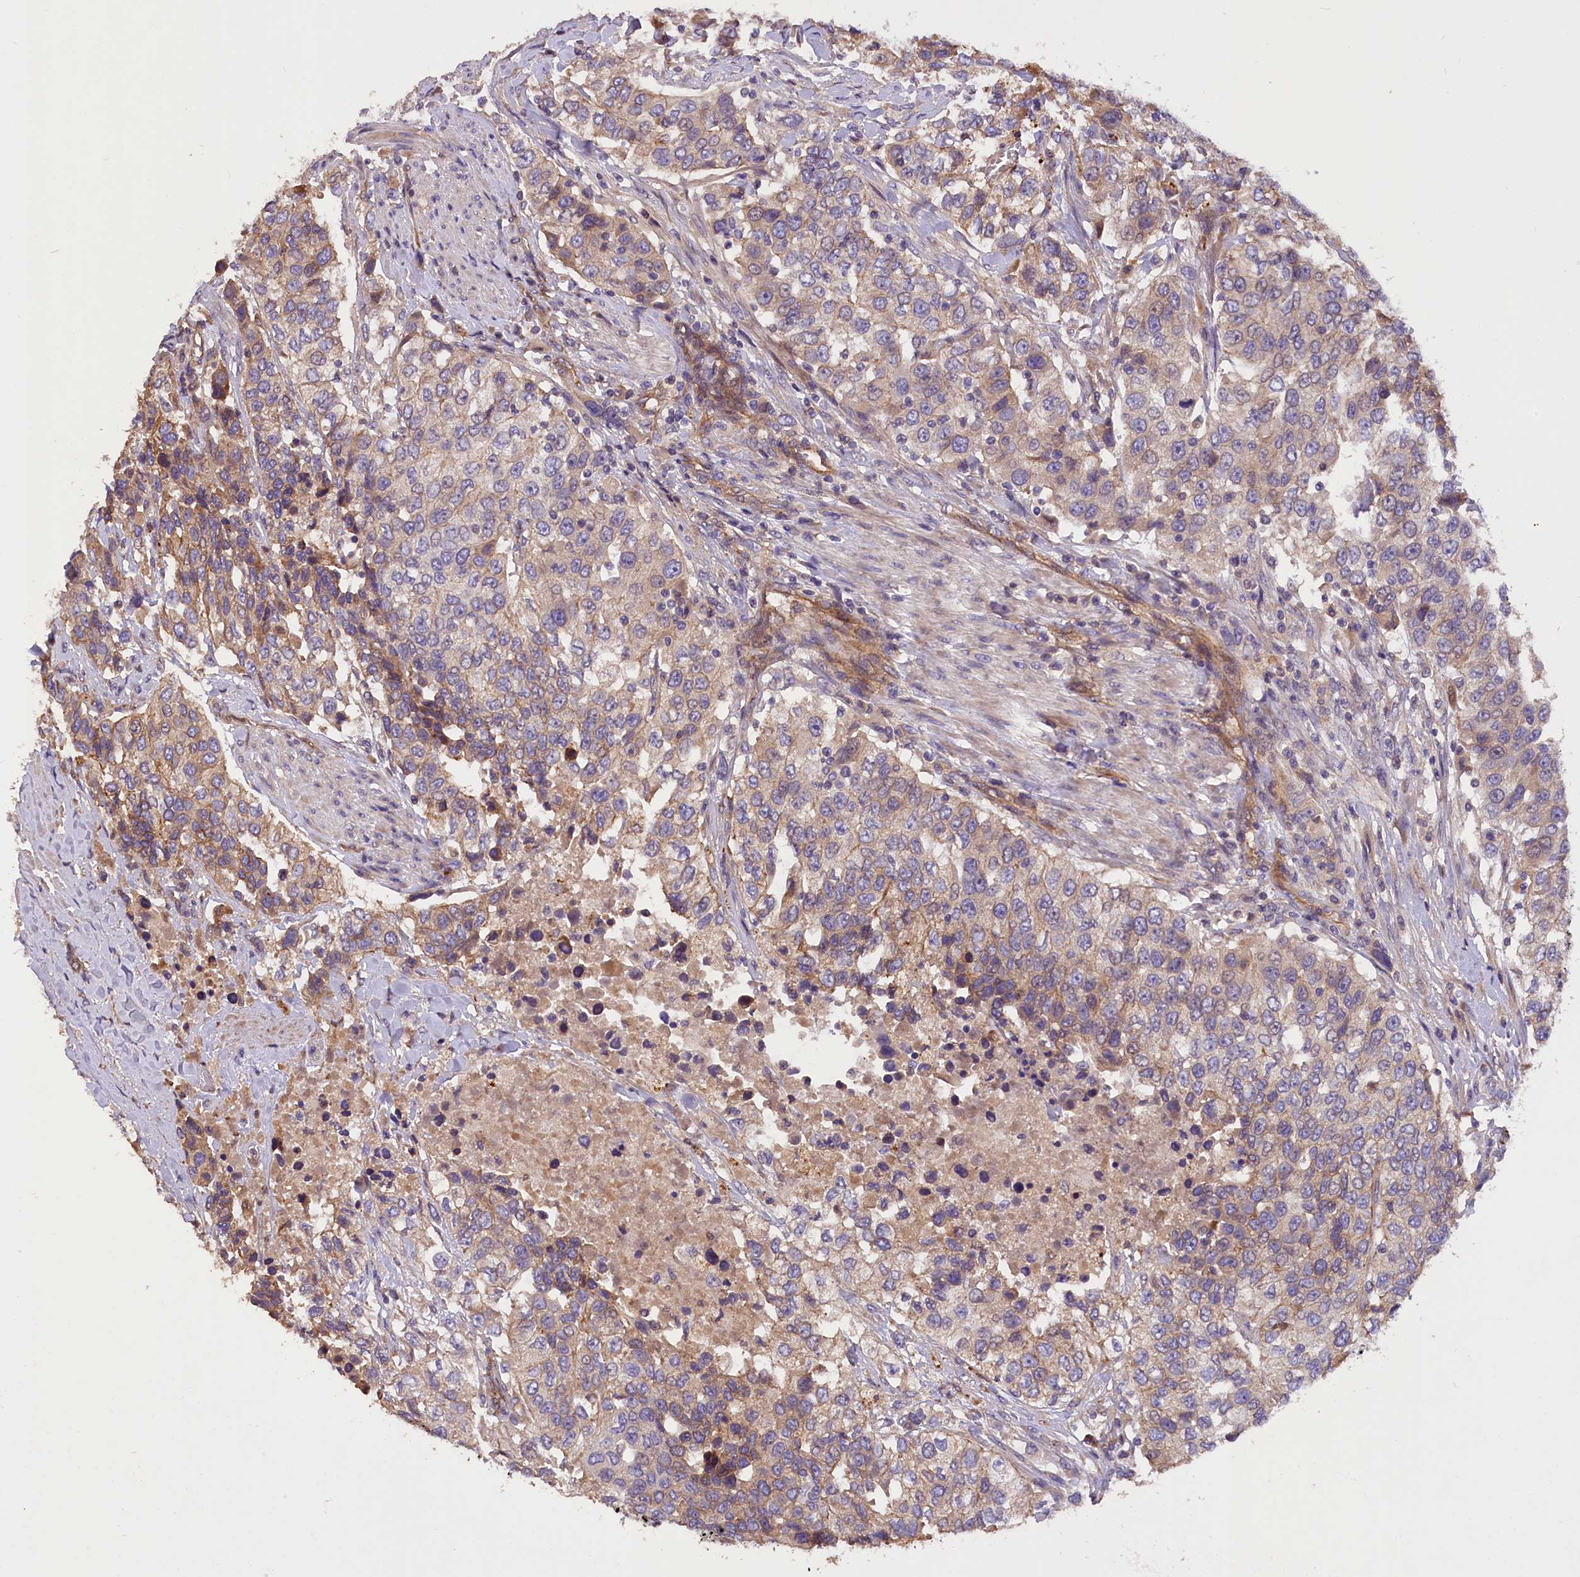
{"staining": {"intensity": "weak", "quantity": "25%-75%", "location": "cytoplasmic/membranous"}, "tissue": "urothelial cancer", "cell_type": "Tumor cells", "image_type": "cancer", "snomed": [{"axis": "morphology", "description": "Urothelial carcinoma, High grade"}, {"axis": "topography", "description": "Urinary bladder"}], "caption": "Tumor cells demonstrate low levels of weak cytoplasmic/membranous staining in approximately 25%-75% of cells in urothelial carcinoma (high-grade).", "gene": "ERMARD", "patient": {"sex": "female", "age": 80}}